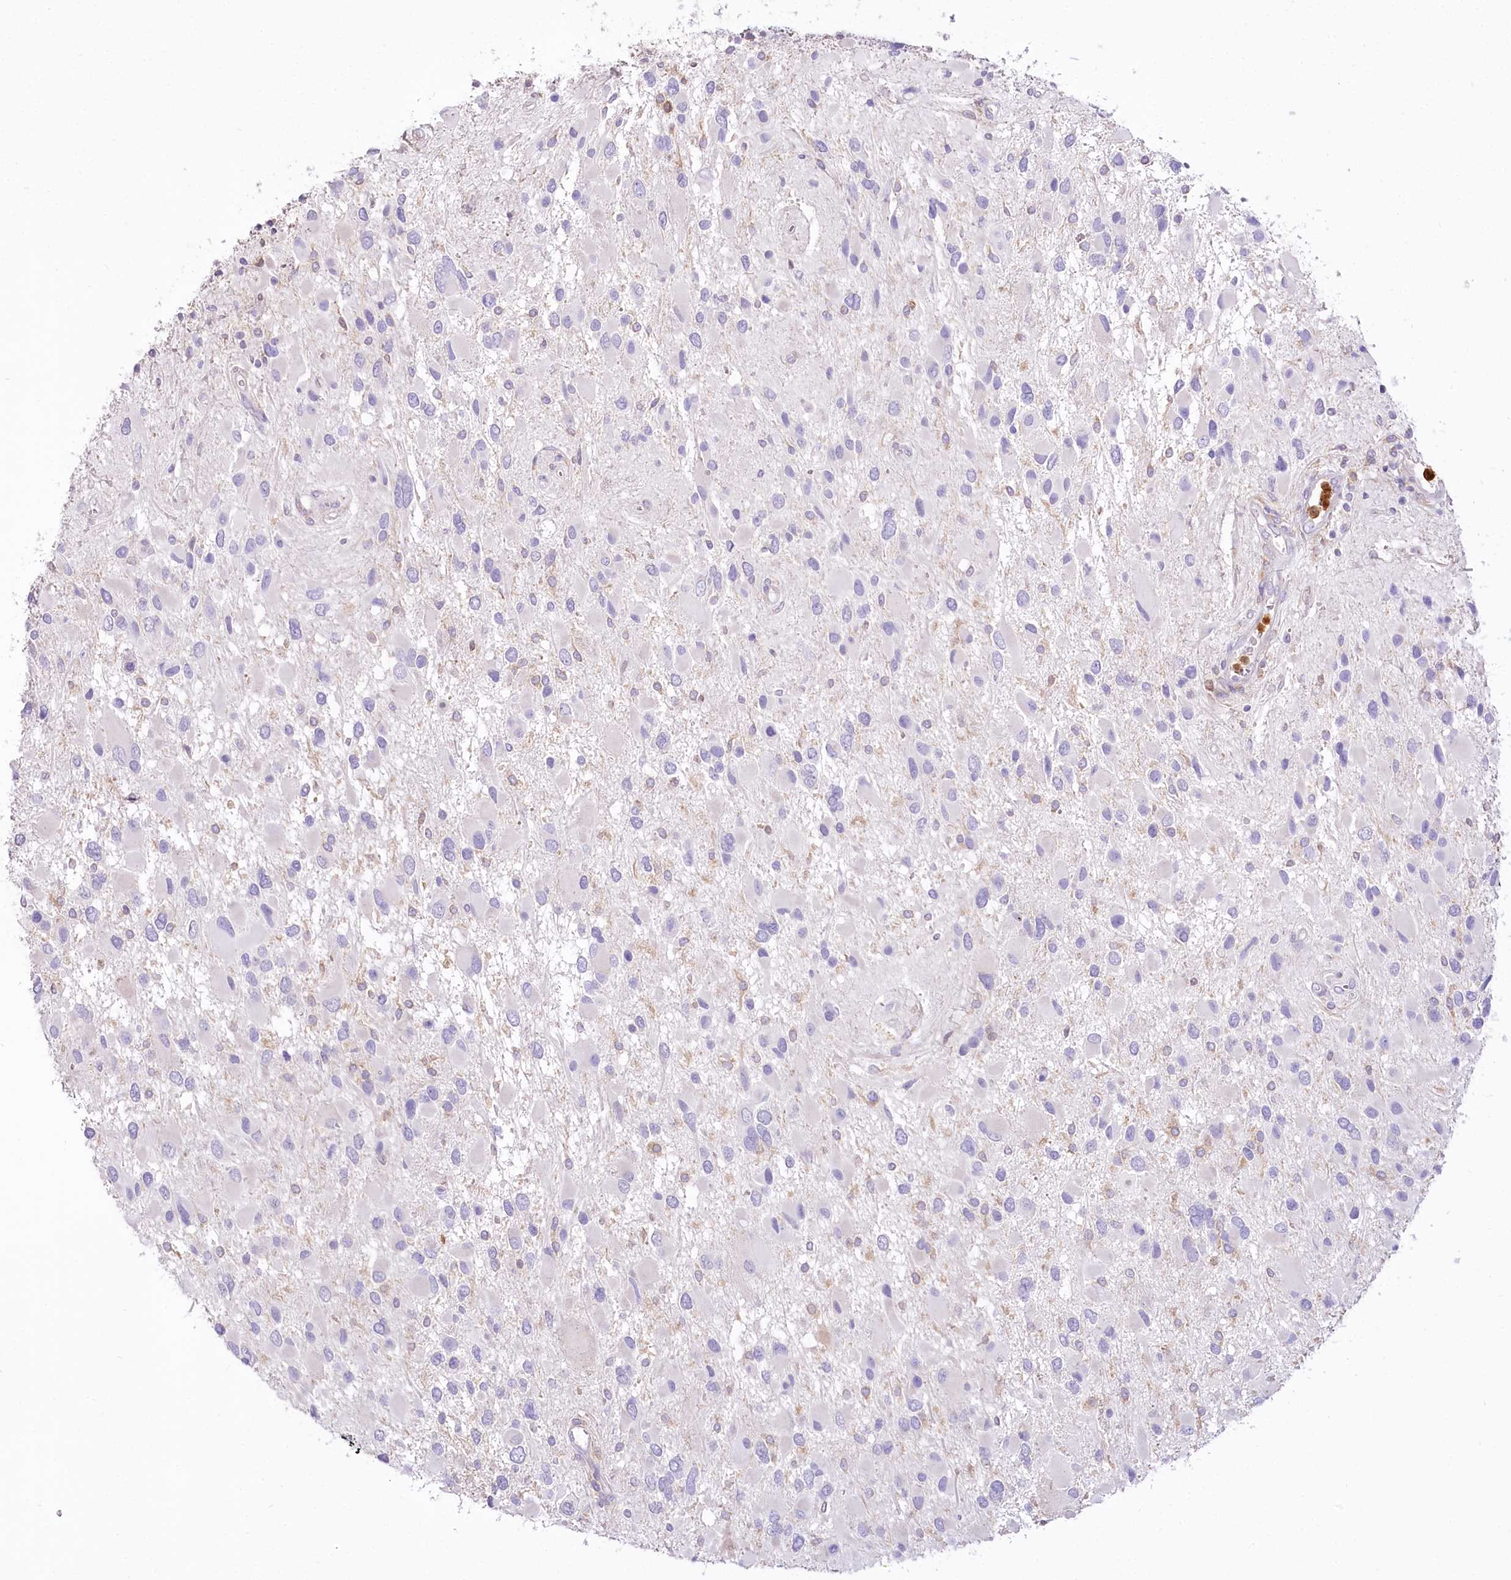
{"staining": {"intensity": "negative", "quantity": "none", "location": "none"}, "tissue": "glioma", "cell_type": "Tumor cells", "image_type": "cancer", "snomed": [{"axis": "morphology", "description": "Glioma, malignant, High grade"}, {"axis": "topography", "description": "Brain"}], "caption": "This is an immunohistochemistry (IHC) photomicrograph of human glioma. There is no positivity in tumor cells.", "gene": "DPYD", "patient": {"sex": "male", "age": 53}}